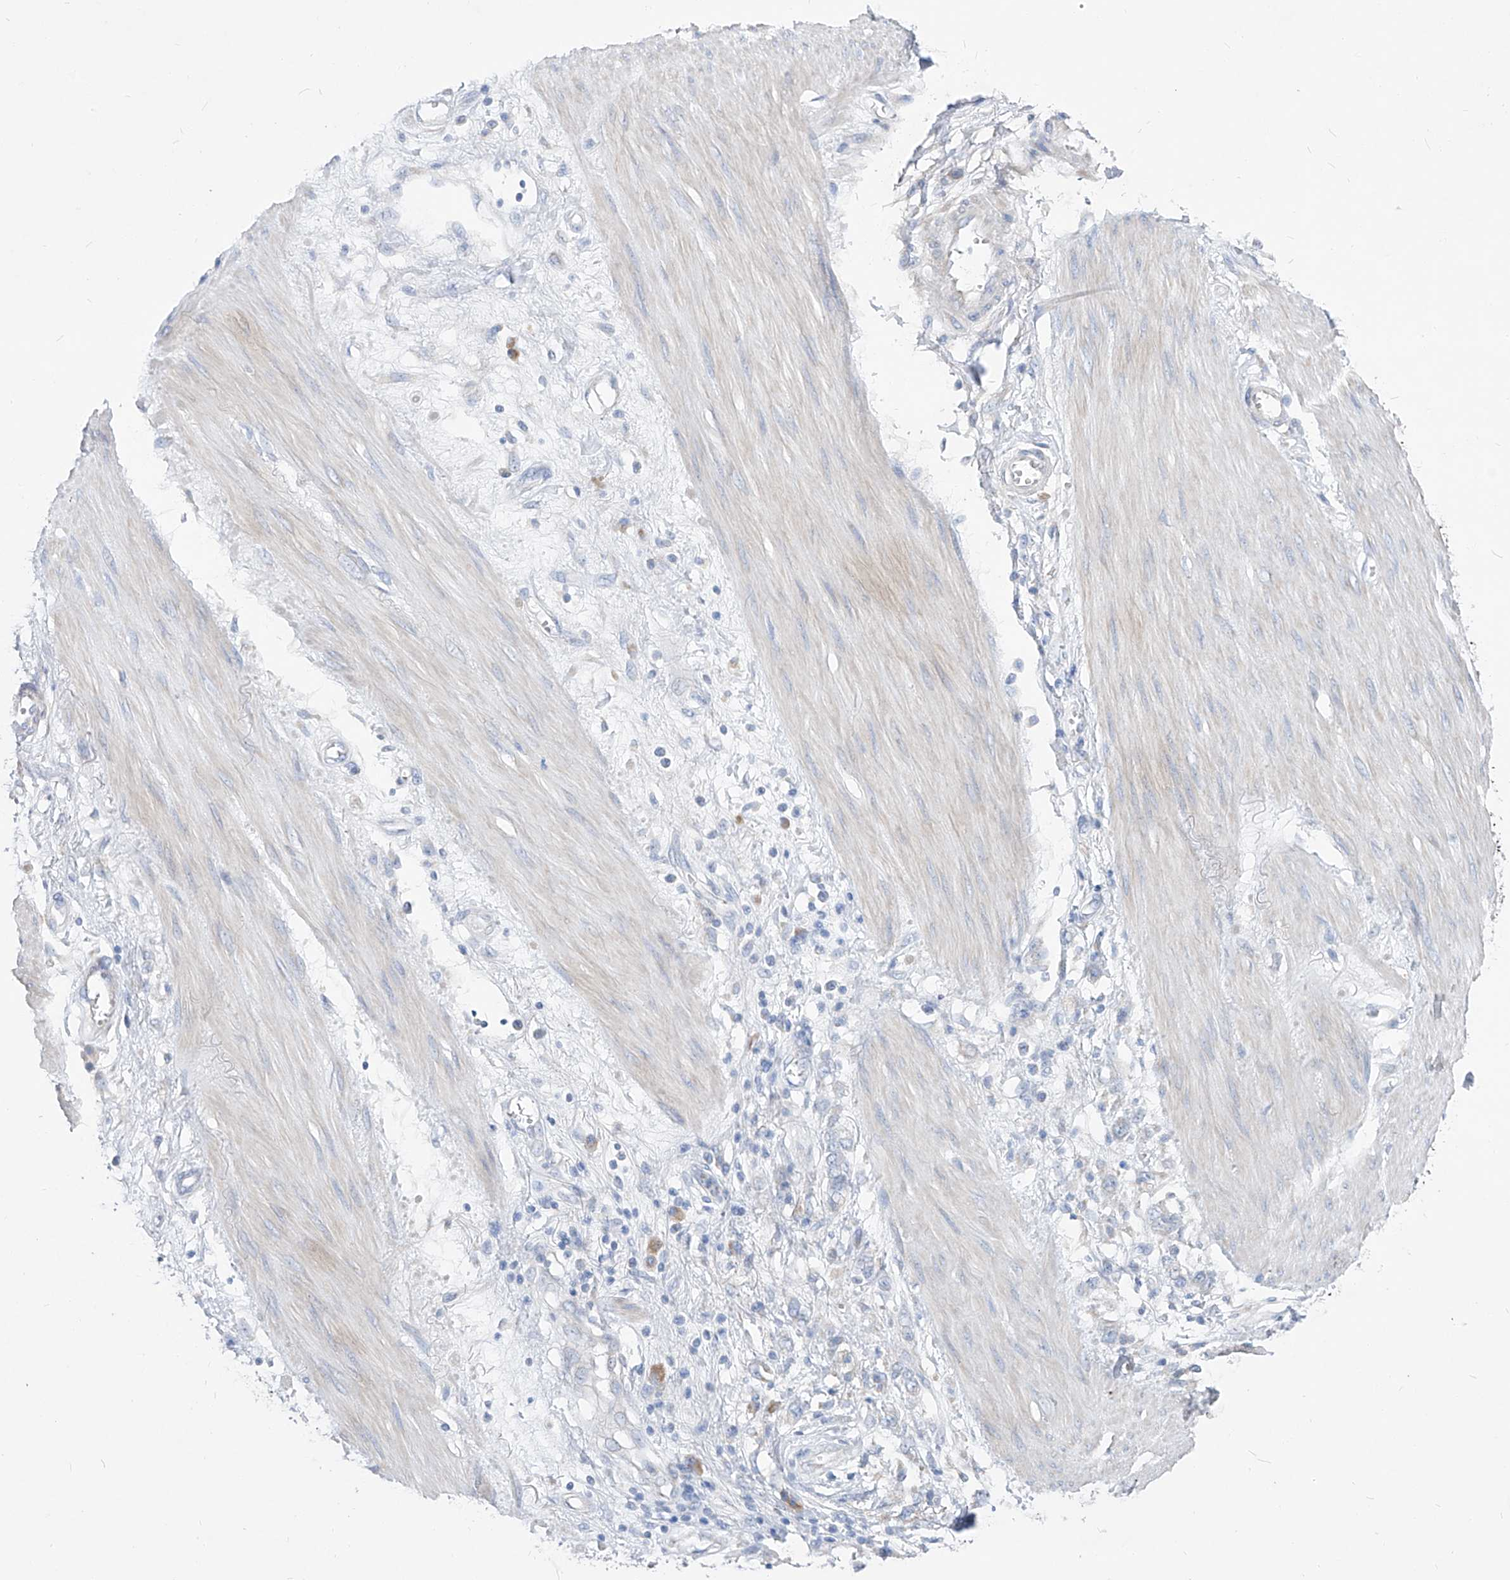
{"staining": {"intensity": "negative", "quantity": "none", "location": "none"}, "tissue": "stomach cancer", "cell_type": "Tumor cells", "image_type": "cancer", "snomed": [{"axis": "morphology", "description": "Adenocarcinoma, NOS"}, {"axis": "topography", "description": "Stomach"}], "caption": "Stomach adenocarcinoma stained for a protein using immunohistochemistry (IHC) shows no positivity tumor cells.", "gene": "UFL1", "patient": {"sex": "female", "age": 76}}